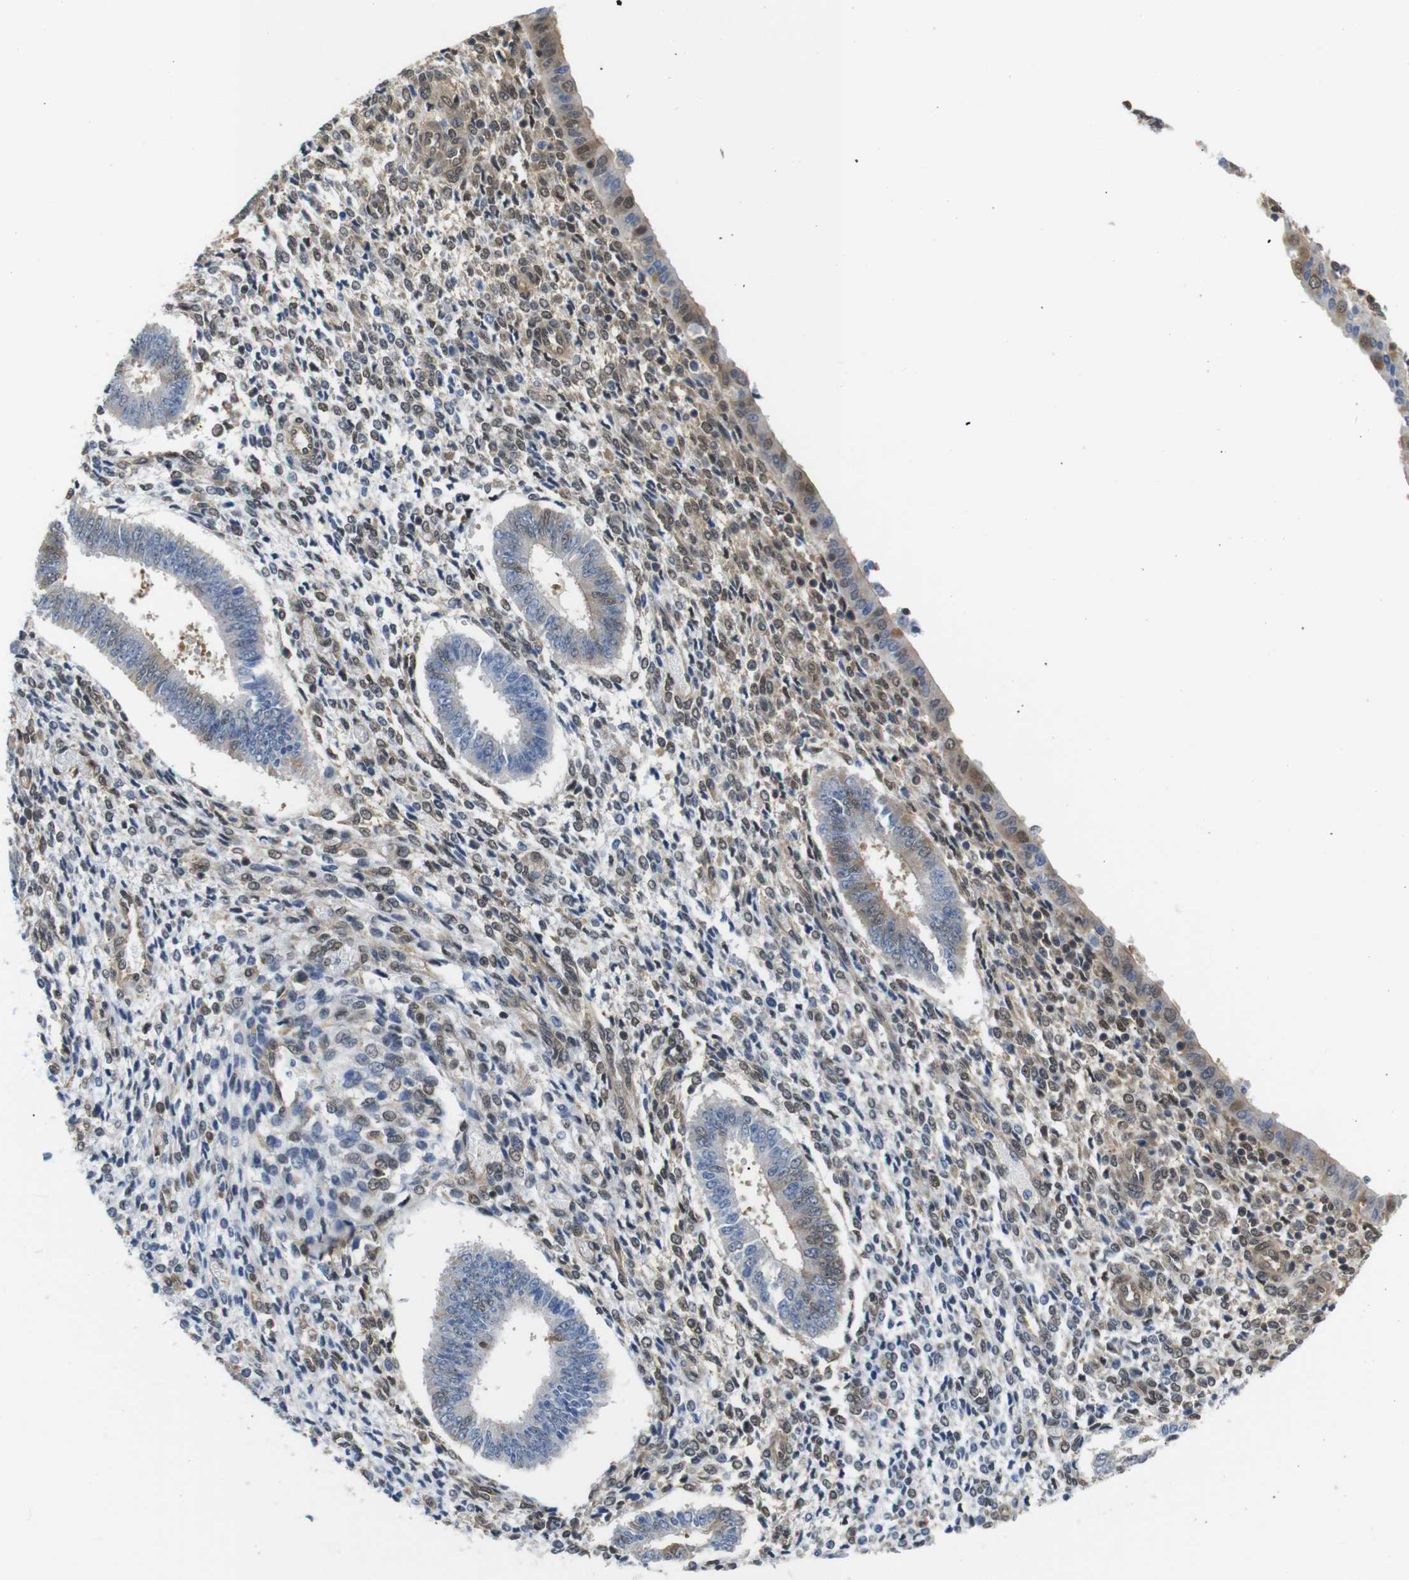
{"staining": {"intensity": "weak", "quantity": "25%-75%", "location": "cytoplasmic/membranous,nuclear"}, "tissue": "endometrium", "cell_type": "Cells in endometrial stroma", "image_type": "normal", "snomed": [{"axis": "morphology", "description": "Normal tissue, NOS"}, {"axis": "topography", "description": "Endometrium"}], "caption": "Immunohistochemical staining of unremarkable endometrium shows weak cytoplasmic/membranous,nuclear protein staining in about 25%-75% of cells in endometrial stroma. (IHC, brightfield microscopy, high magnification).", "gene": "UBXN1", "patient": {"sex": "female", "age": 35}}